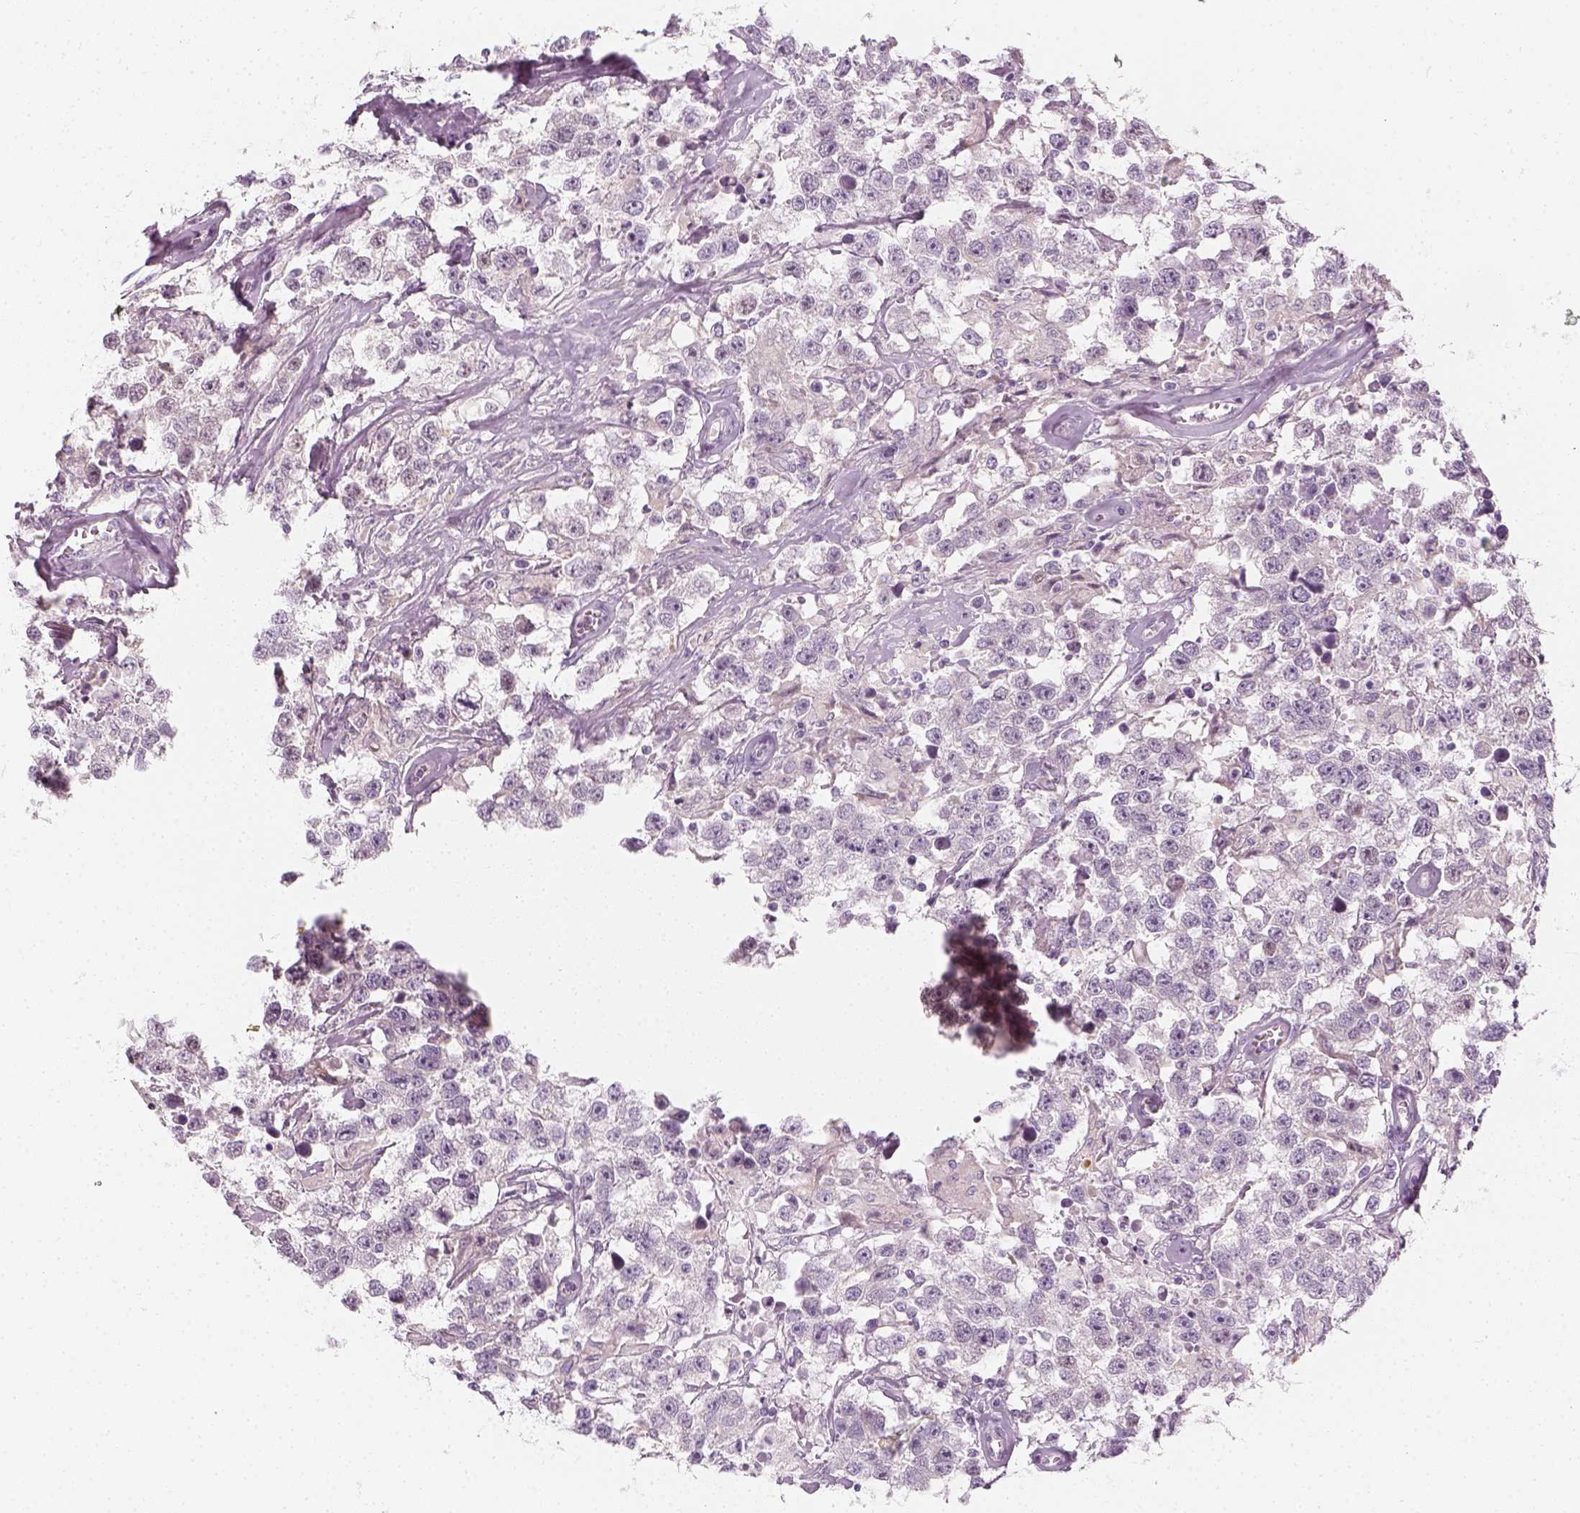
{"staining": {"intensity": "negative", "quantity": "none", "location": "none"}, "tissue": "testis cancer", "cell_type": "Tumor cells", "image_type": "cancer", "snomed": [{"axis": "morphology", "description": "Seminoma, NOS"}, {"axis": "topography", "description": "Testis"}], "caption": "Immunohistochemistry (IHC) of human testis cancer (seminoma) exhibits no expression in tumor cells. Nuclei are stained in blue.", "gene": "PRAME", "patient": {"sex": "male", "age": 43}}